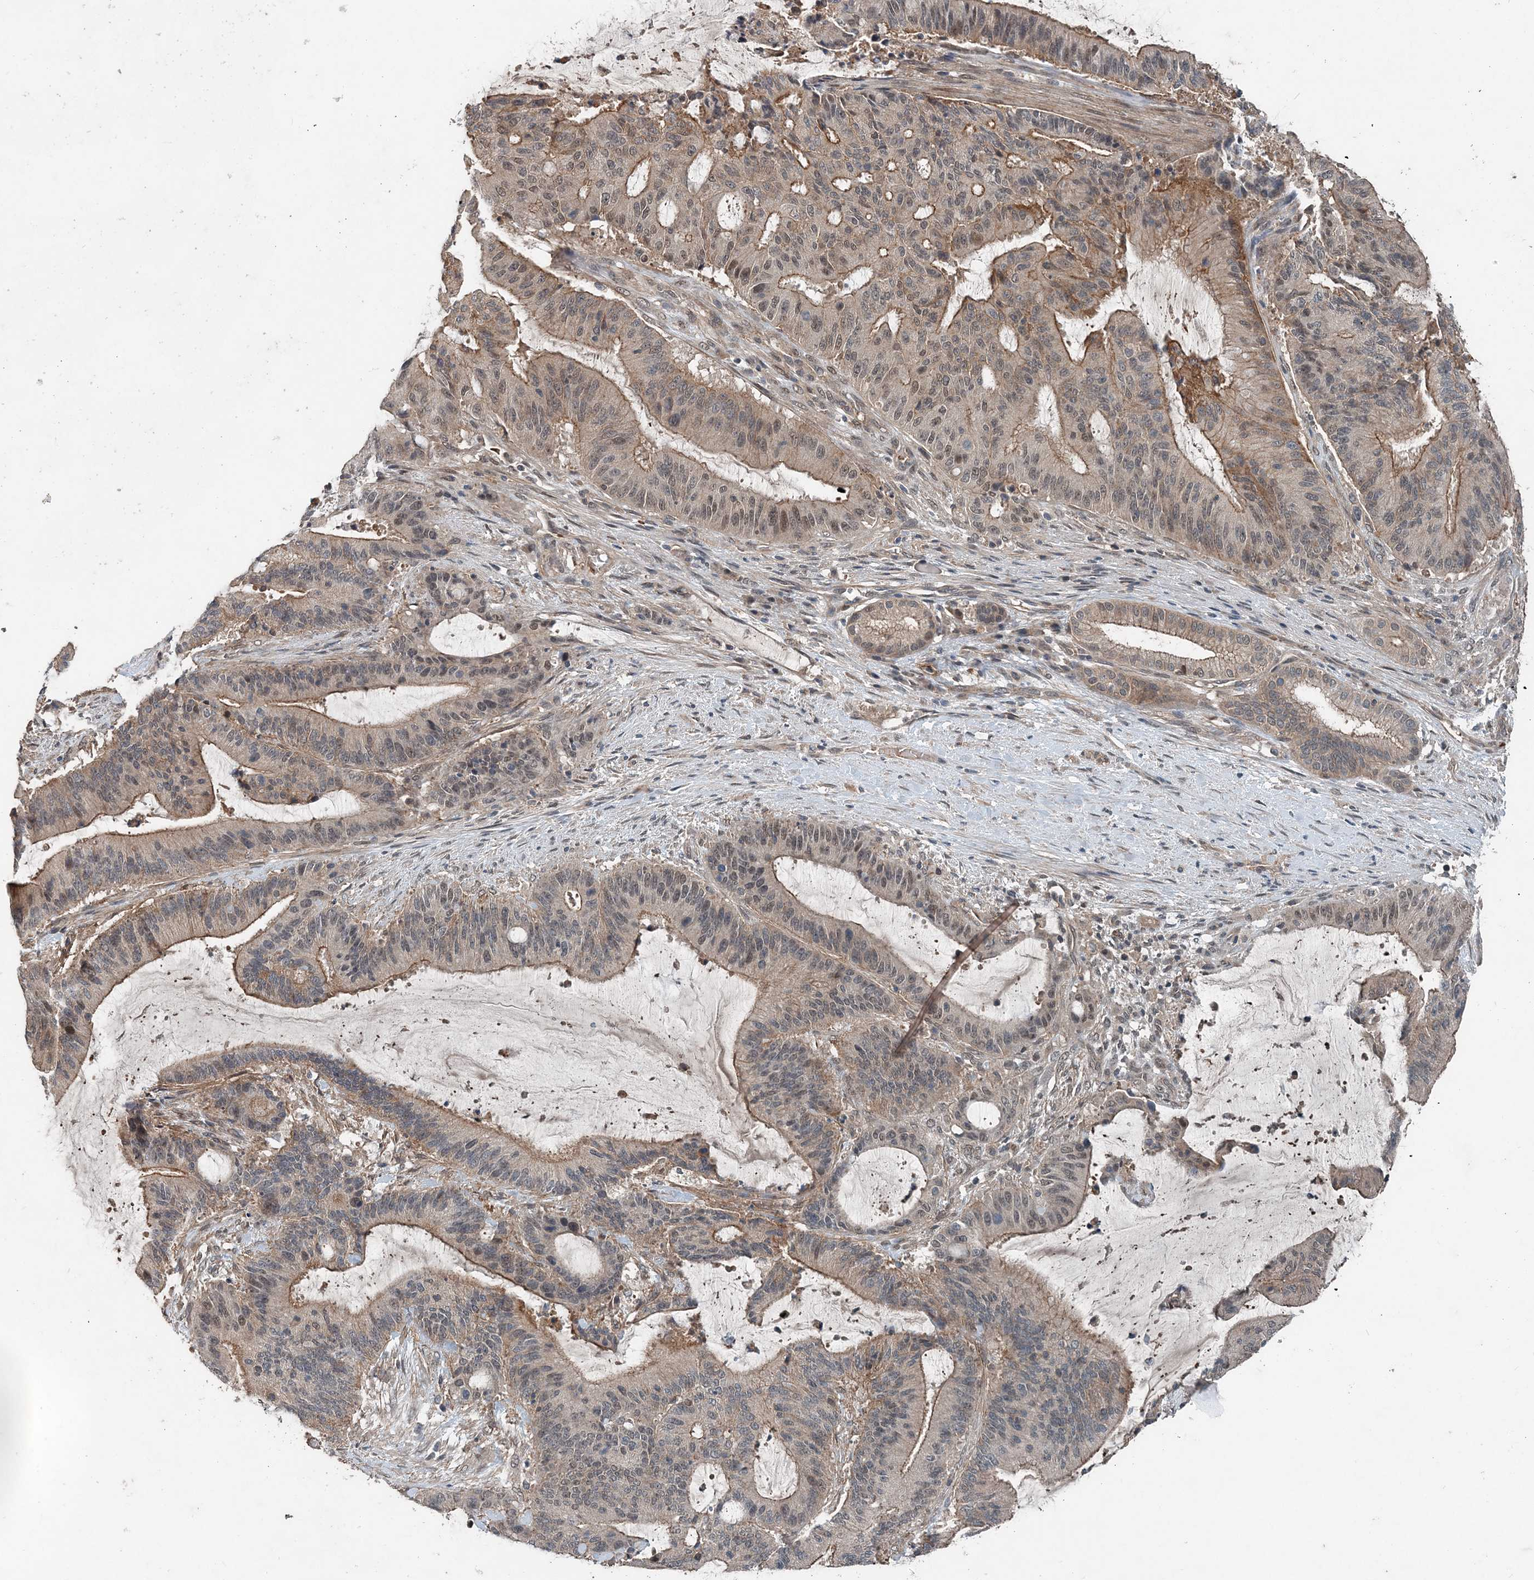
{"staining": {"intensity": "moderate", "quantity": ">75%", "location": "cytoplasmic/membranous,nuclear"}, "tissue": "liver cancer", "cell_type": "Tumor cells", "image_type": "cancer", "snomed": [{"axis": "morphology", "description": "Normal tissue, NOS"}, {"axis": "morphology", "description": "Cholangiocarcinoma"}, {"axis": "topography", "description": "Liver"}, {"axis": "topography", "description": "Peripheral nerve tissue"}], "caption": "Approximately >75% of tumor cells in cholangiocarcinoma (liver) exhibit moderate cytoplasmic/membranous and nuclear protein expression as visualized by brown immunohistochemical staining.", "gene": "SMPD3", "patient": {"sex": "female", "age": 73}}